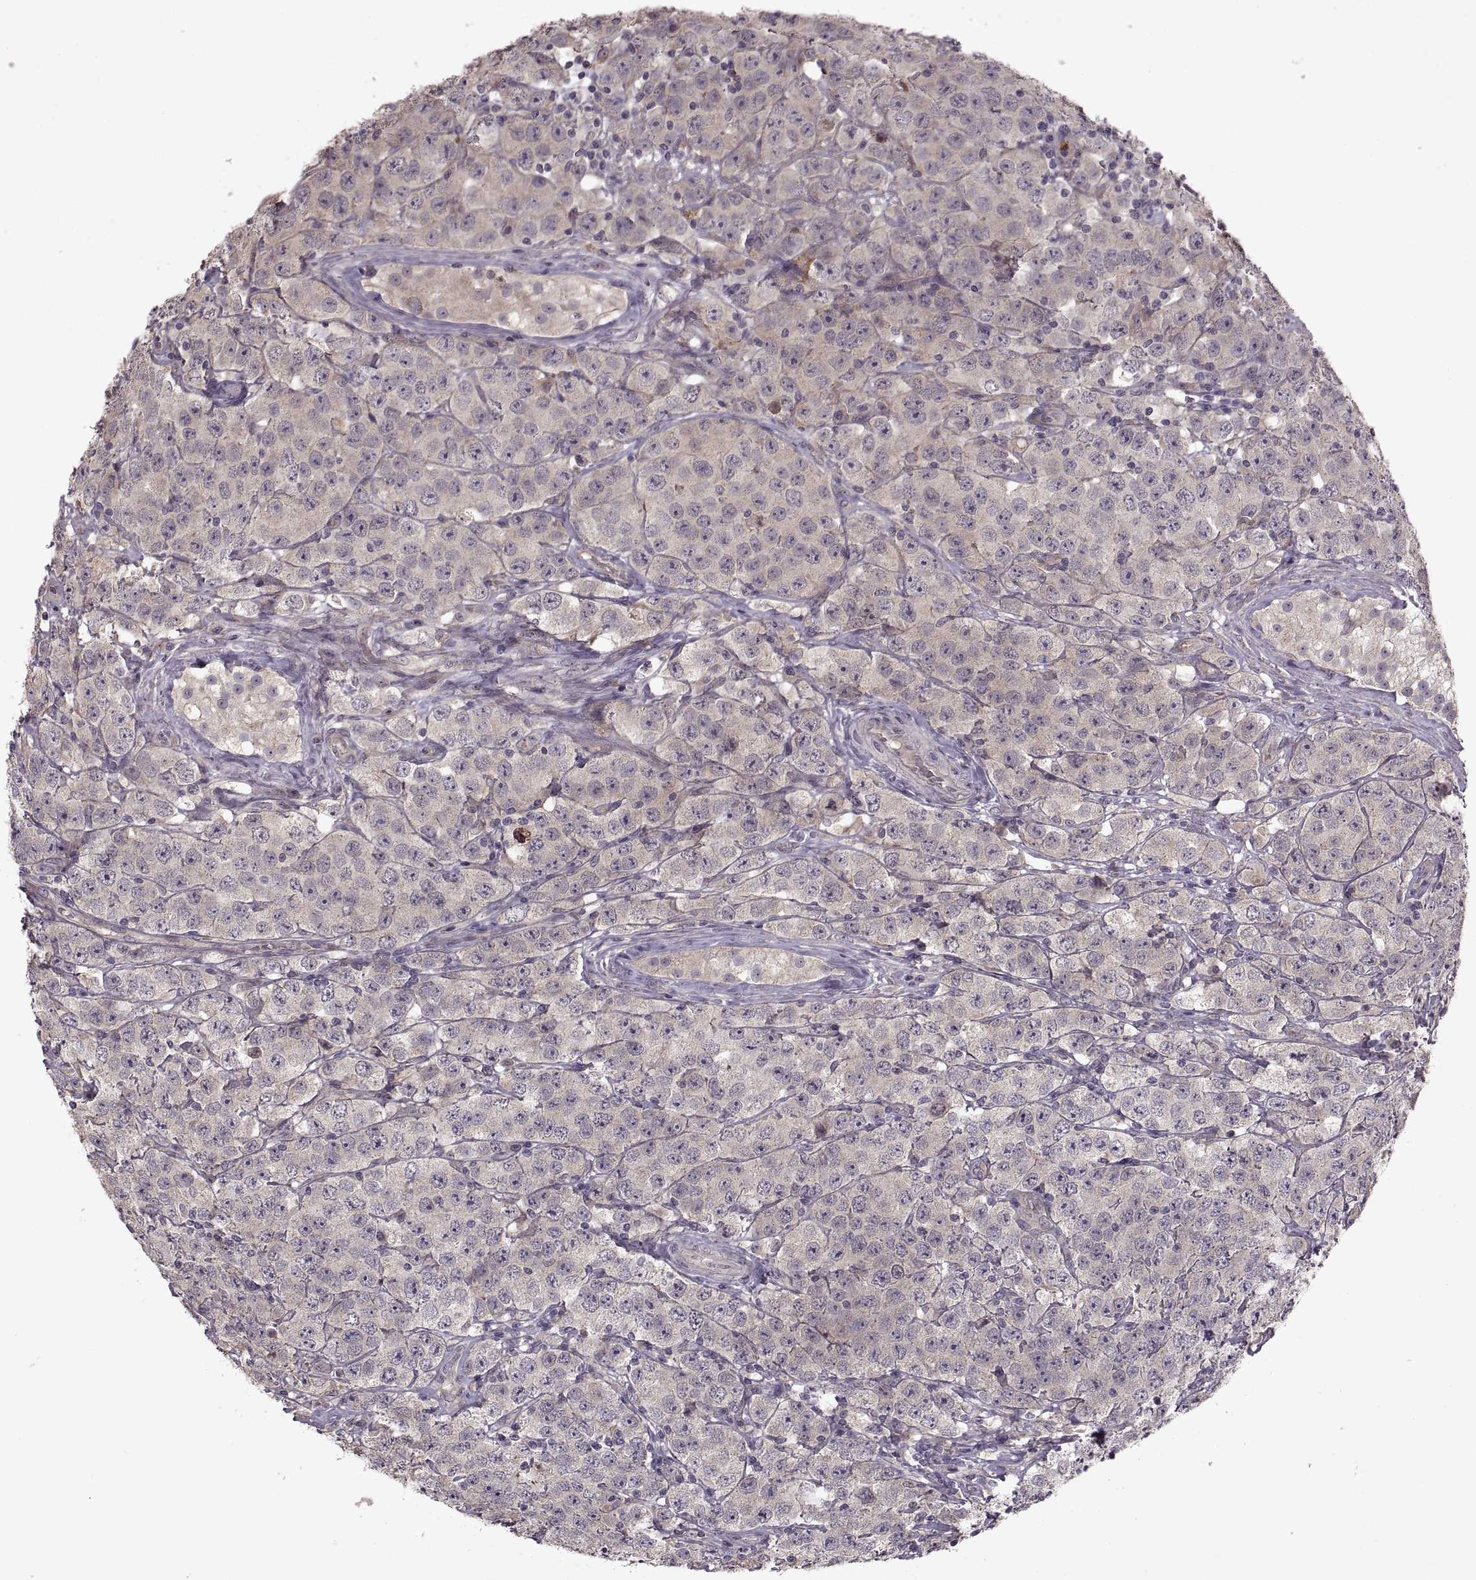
{"staining": {"intensity": "negative", "quantity": "none", "location": "none"}, "tissue": "testis cancer", "cell_type": "Tumor cells", "image_type": "cancer", "snomed": [{"axis": "morphology", "description": "Seminoma, NOS"}, {"axis": "topography", "description": "Testis"}], "caption": "Testis cancer stained for a protein using immunohistochemistry reveals no staining tumor cells.", "gene": "PIERCE1", "patient": {"sex": "male", "age": 52}}